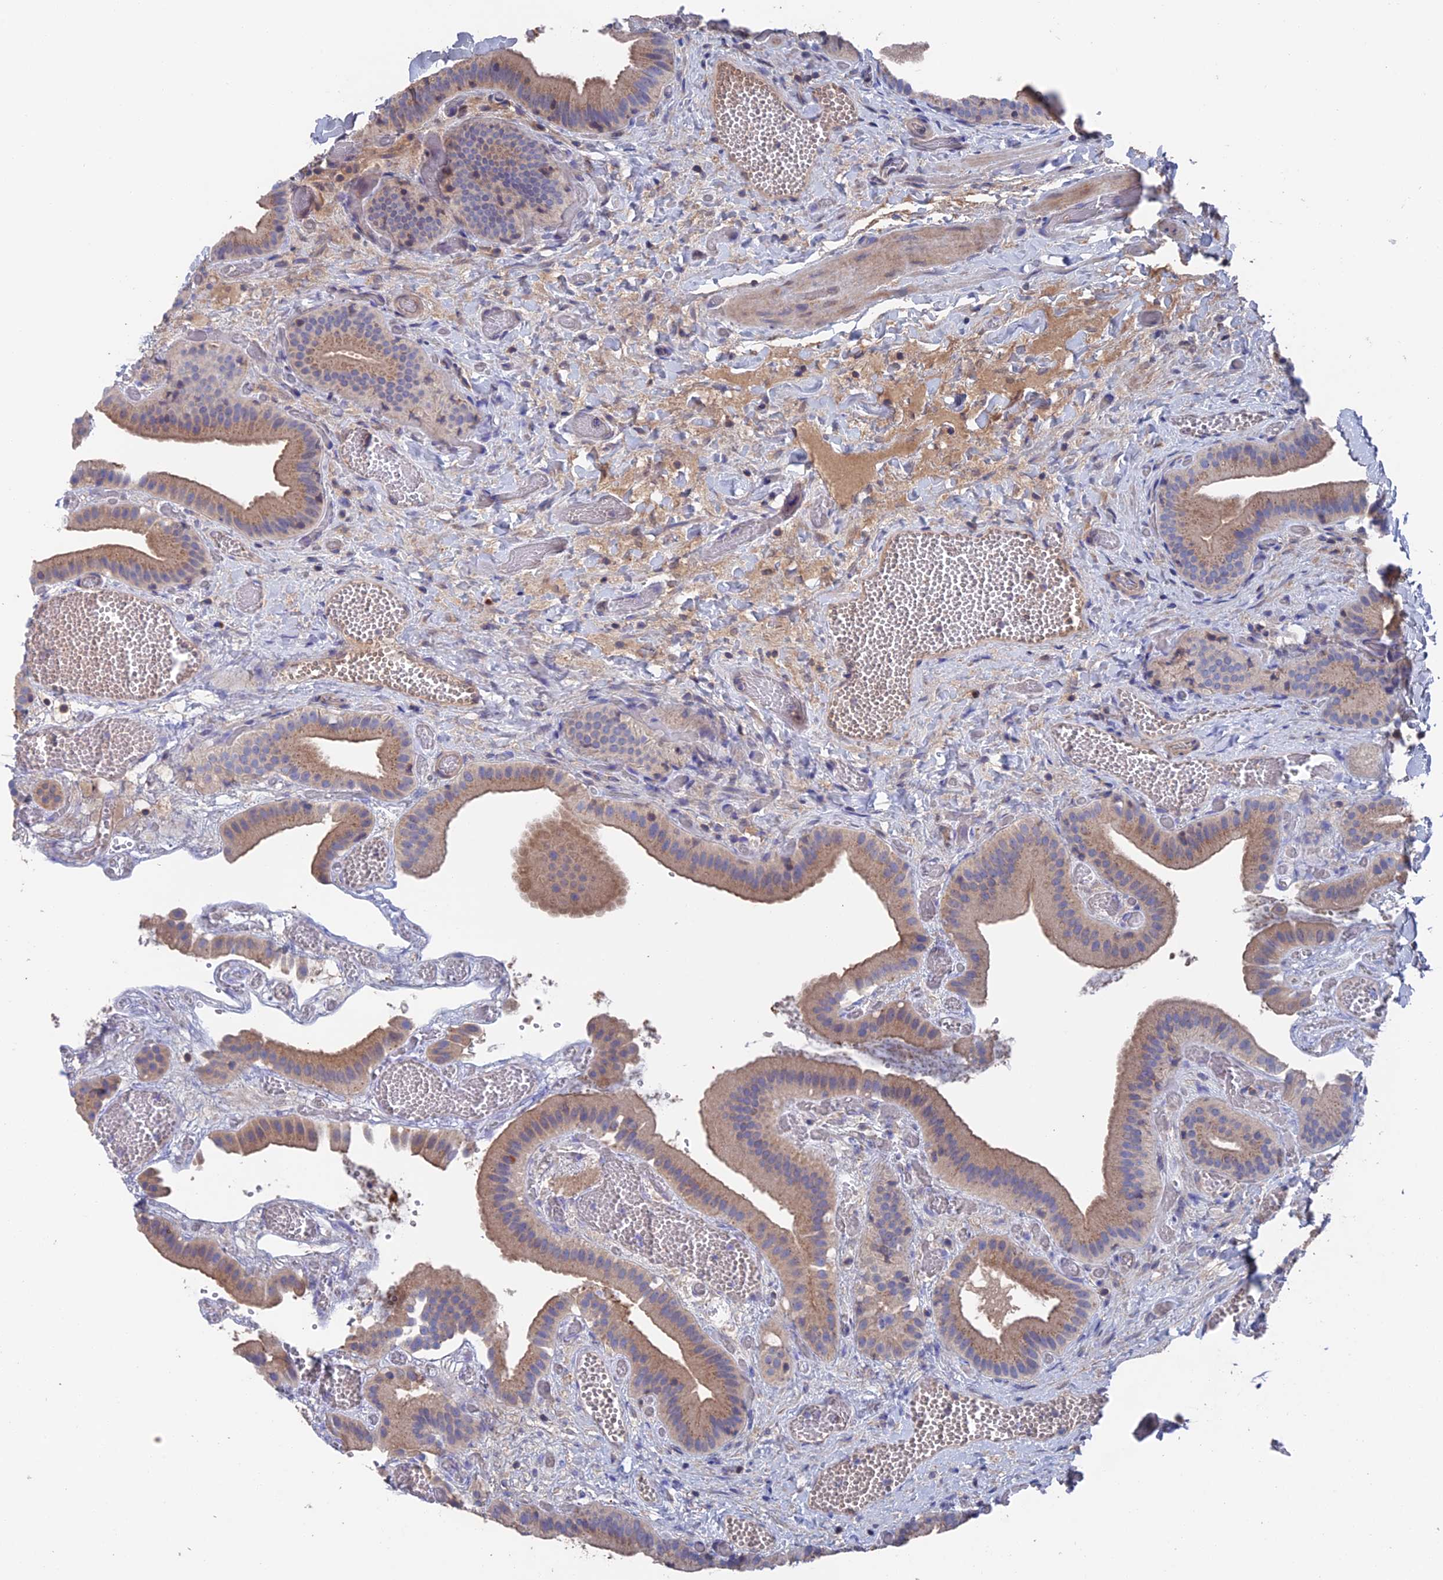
{"staining": {"intensity": "moderate", "quantity": "25%-75%", "location": "cytoplasmic/membranous"}, "tissue": "gallbladder", "cell_type": "Glandular cells", "image_type": "normal", "snomed": [{"axis": "morphology", "description": "Normal tissue, NOS"}, {"axis": "topography", "description": "Gallbladder"}], "caption": "An immunohistochemistry image of benign tissue is shown. Protein staining in brown highlights moderate cytoplasmic/membranous positivity in gallbladder within glandular cells.", "gene": "HPF1", "patient": {"sex": "female", "age": 64}}